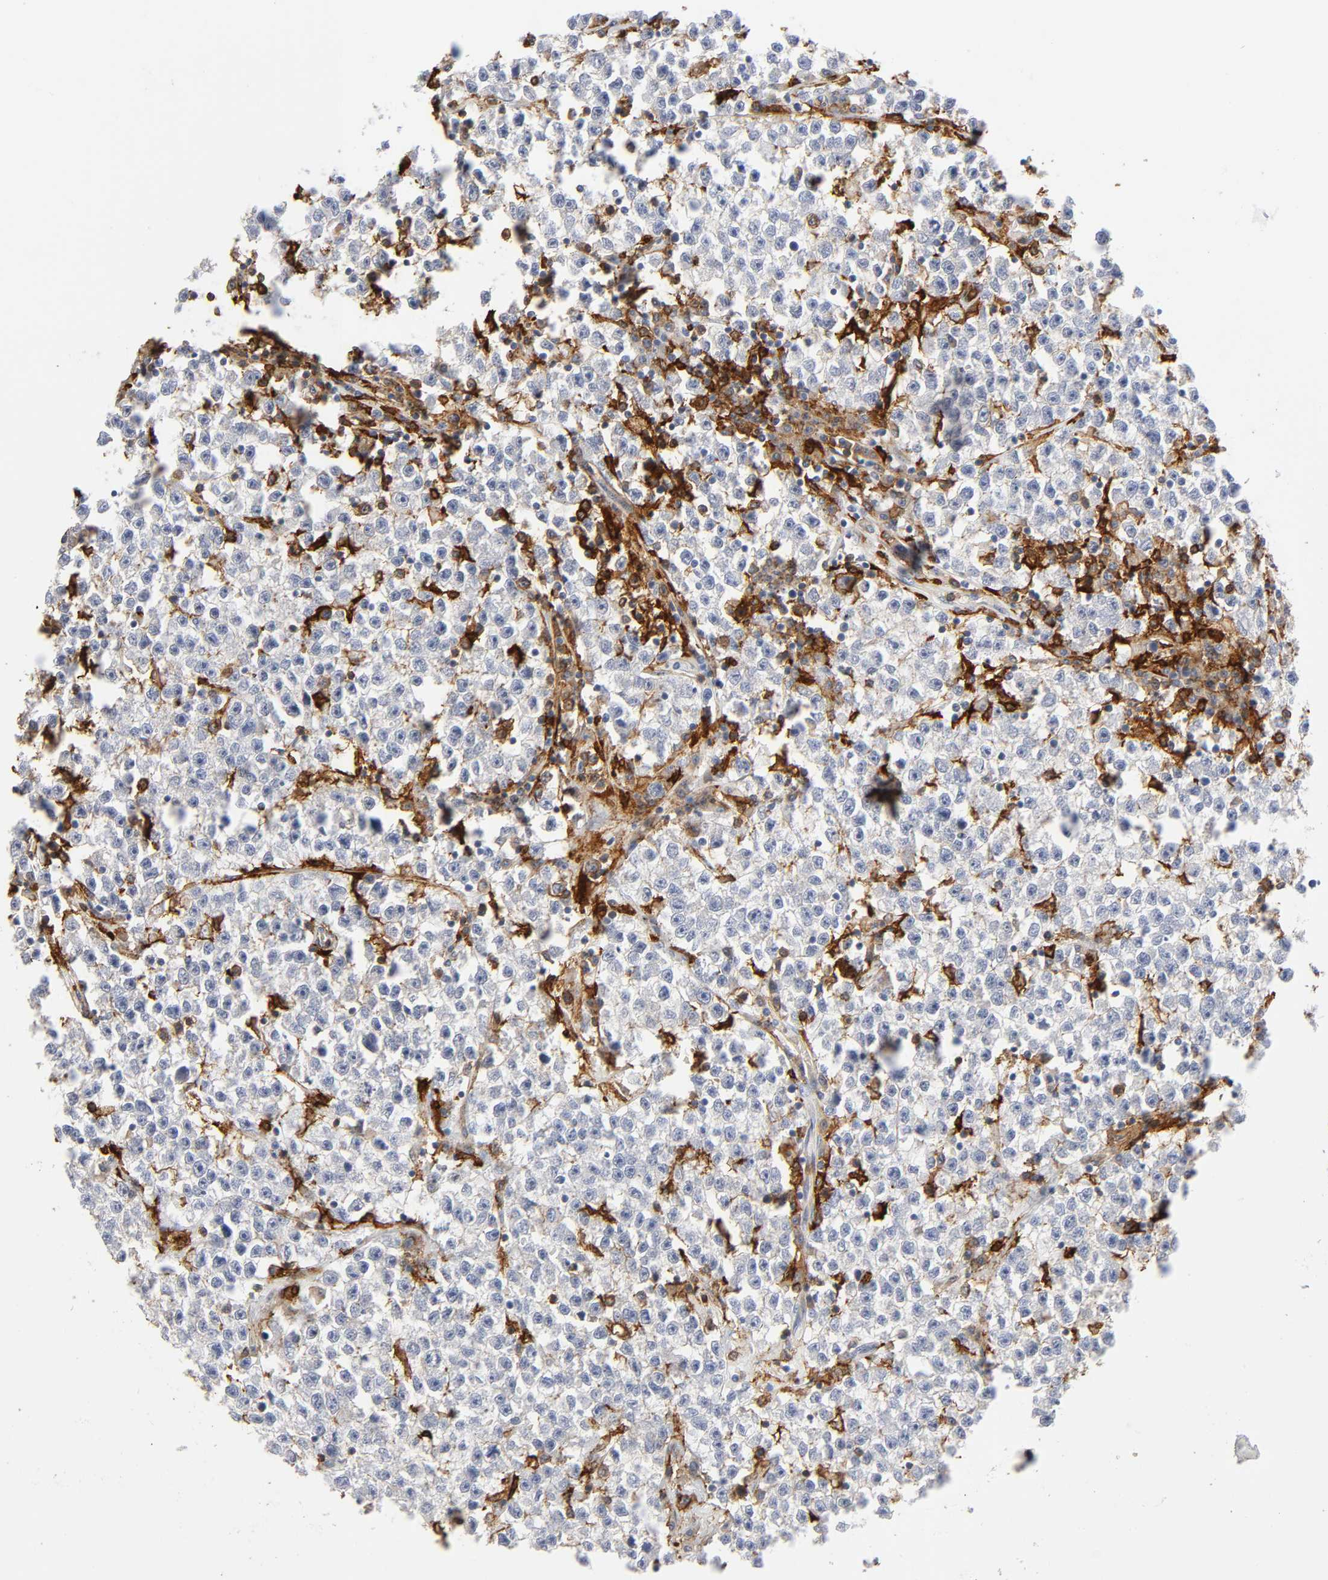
{"staining": {"intensity": "negative", "quantity": "none", "location": "none"}, "tissue": "testis cancer", "cell_type": "Tumor cells", "image_type": "cancer", "snomed": [{"axis": "morphology", "description": "Seminoma, NOS"}, {"axis": "topography", "description": "Testis"}], "caption": "This is a micrograph of immunohistochemistry staining of testis seminoma, which shows no positivity in tumor cells. (Brightfield microscopy of DAB immunohistochemistry at high magnification).", "gene": "LYN", "patient": {"sex": "male", "age": 22}}